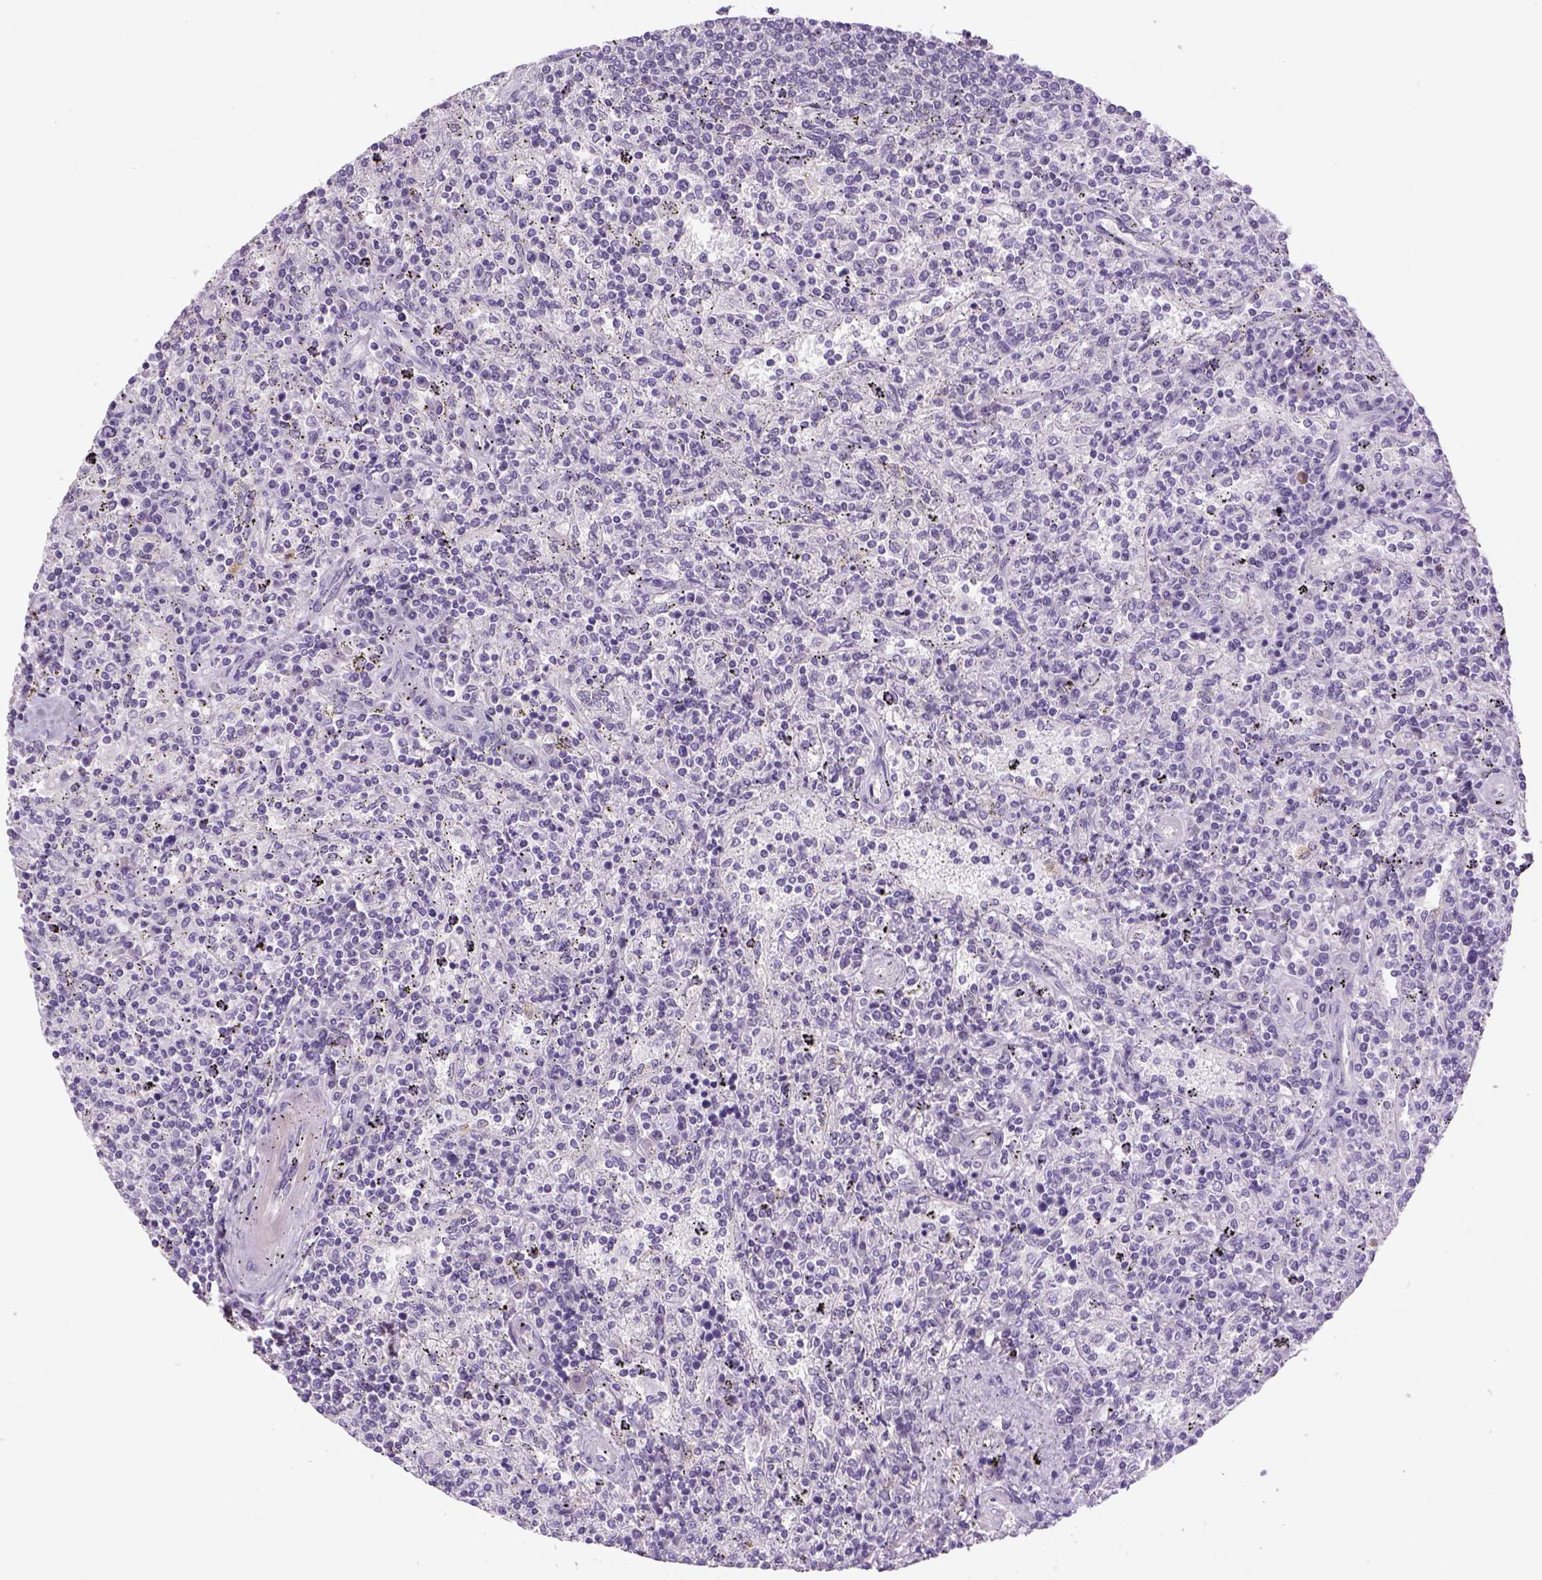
{"staining": {"intensity": "negative", "quantity": "none", "location": "none"}, "tissue": "lymphoma", "cell_type": "Tumor cells", "image_type": "cancer", "snomed": [{"axis": "morphology", "description": "Malignant lymphoma, non-Hodgkin's type, Low grade"}, {"axis": "topography", "description": "Spleen"}], "caption": "IHC histopathology image of malignant lymphoma, non-Hodgkin's type (low-grade) stained for a protein (brown), which demonstrates no expression in tumor cells.", "gene": "DBH", "patient": {"sex": "male", "age": 62}}